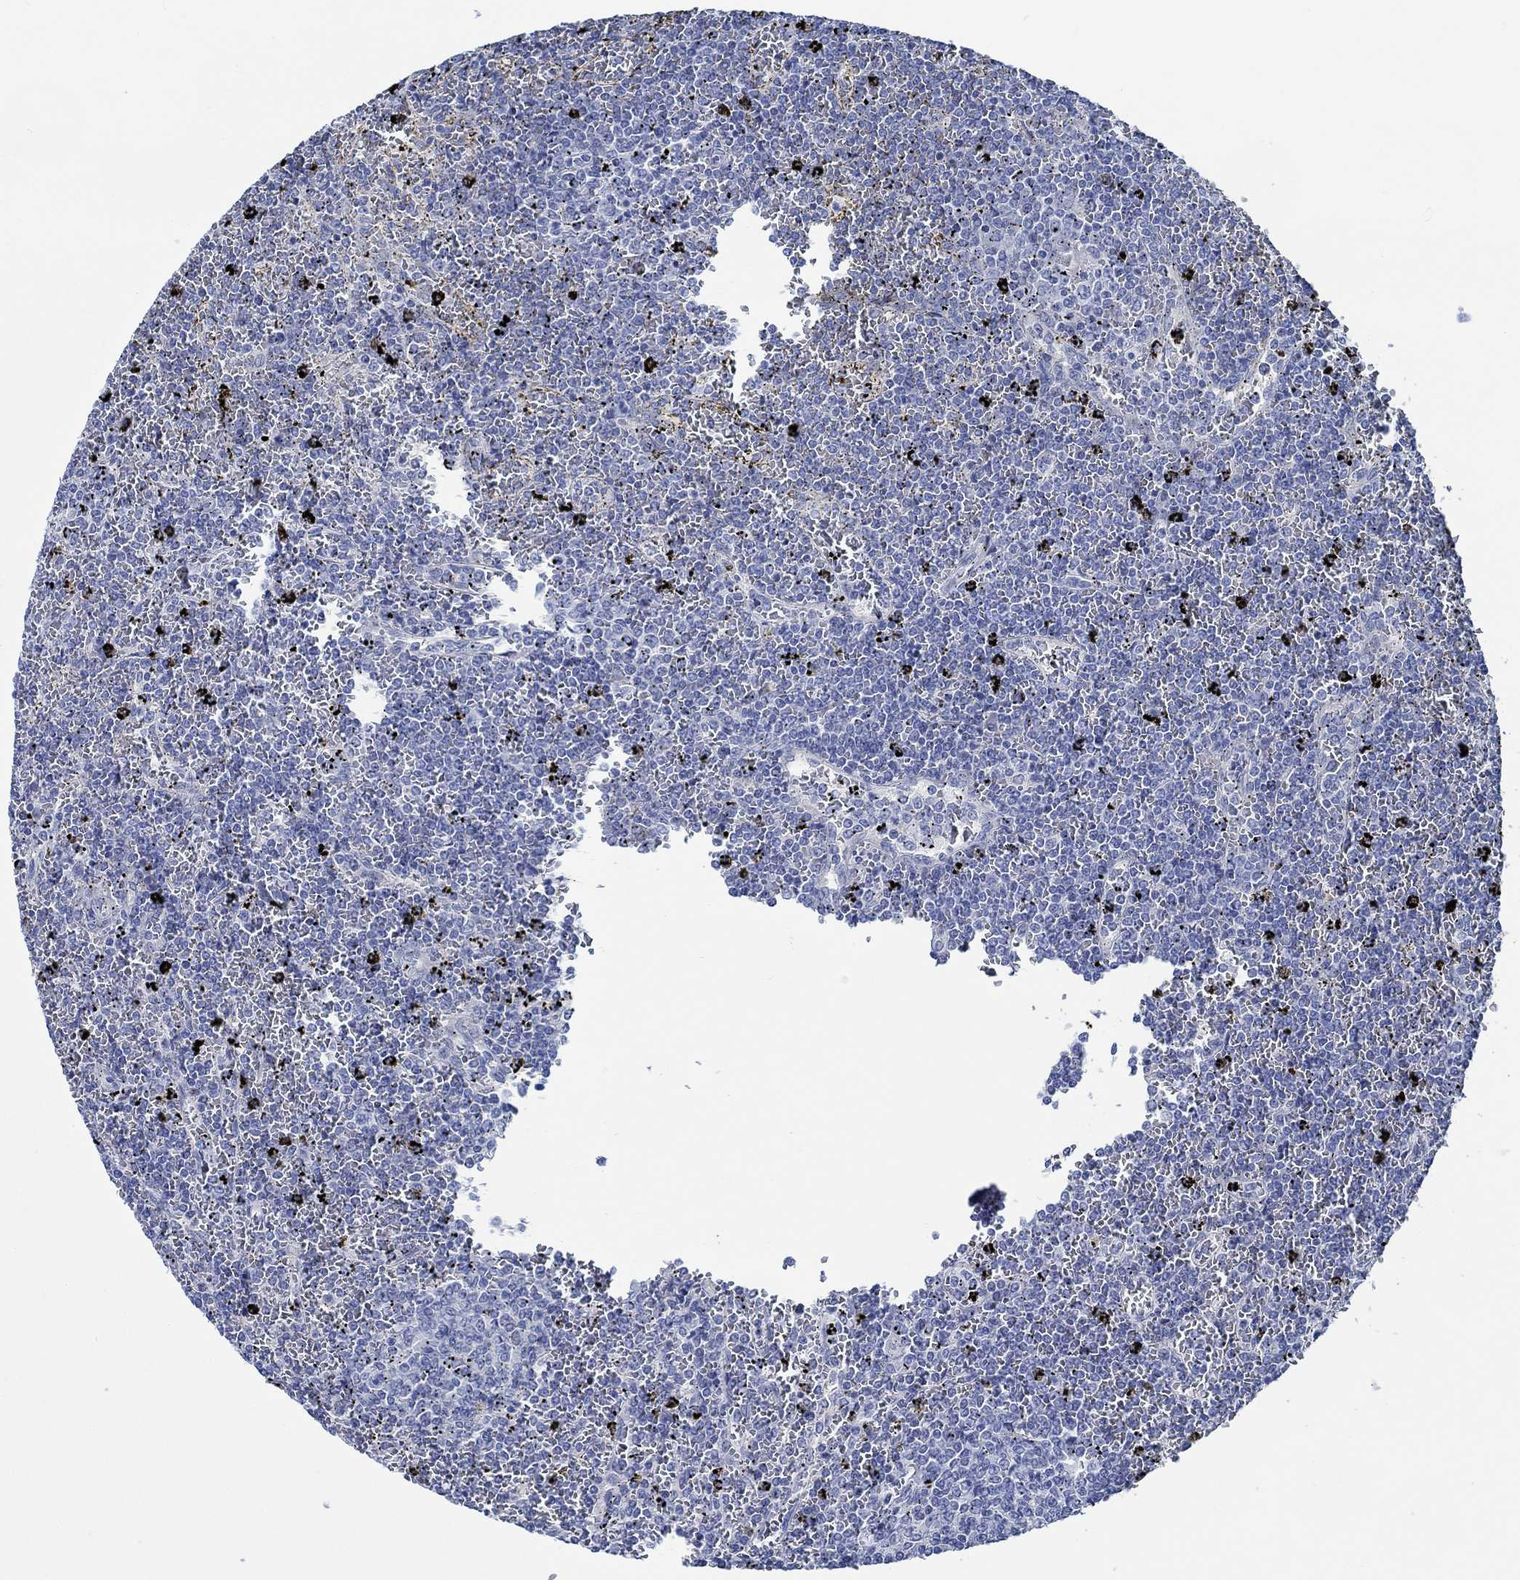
{"staining": {"intensity": "negative", "quantity": "none", "location": "none"}, "tissue": "lymphoma", "cell_type": "Tumor cells", "image_type": "cancer", "snomed": [{"axis": "morphology", "description": "Malignant lymphoma, non-Hodgkin's type, Low grade"}, {"axis": "topography", "description": "Spleen"}], "caption": "Tumor cells show no significant staining in malignant lymphoma, non-Hodgkin's type (low-grade).", "gene": "SVEP1", "patient": {"sex": "female", "age": 77}}